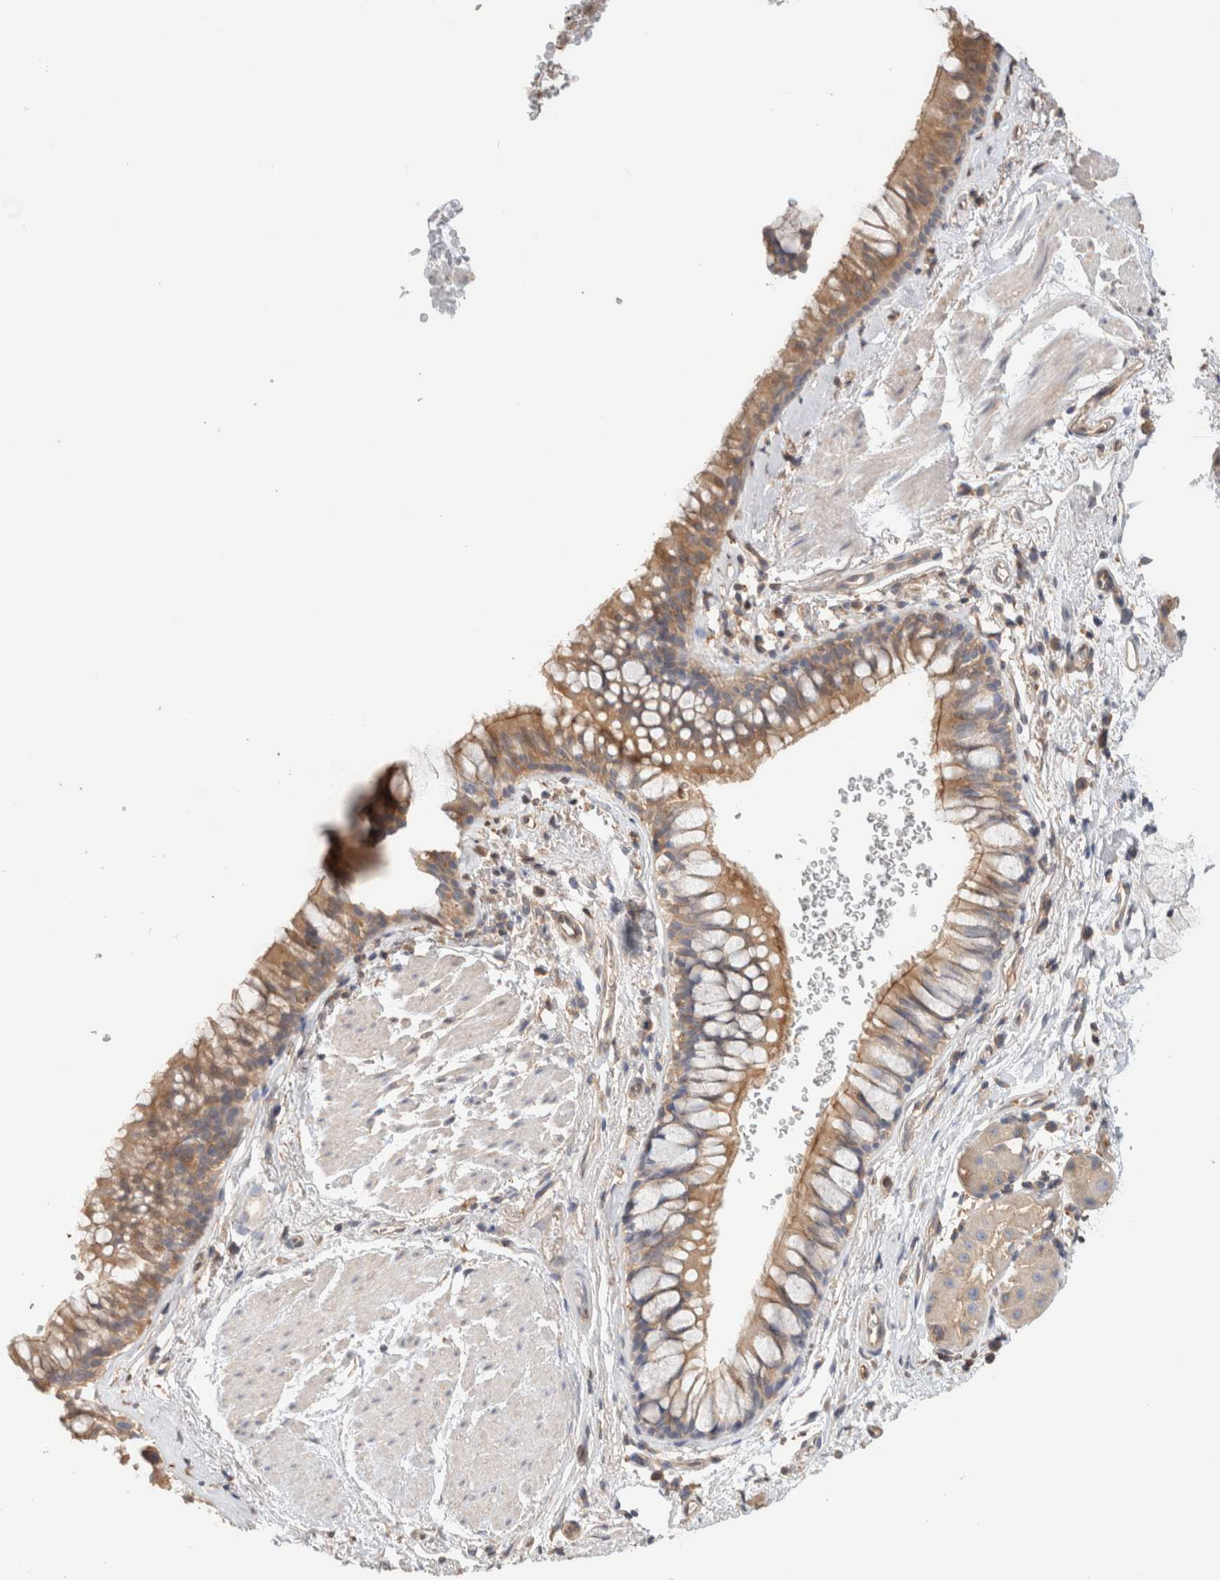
{"staining": {"intensity": "moderate", "quantity": ">75%", "location": "cytoplasmic/membranous"}, "tissue": "bronchus", "cell_type": "Respiratory epithelial cells", "image_type": "normal", "snomed": [{"axis": "morphology", "description": "Normal tissue, NOS"}, {"axis": "topography", "description": "Cartilage tissue"}, {"axis": "topography", "description": "Bronchus"}], "caption": "A high-resolution image shows immunohistochemistry (IHC) staining of normal bronchus, which shows moderate cytoplasmic/membranous expression in about >75% of respiratory epithelial cells. Immunohistochemistry (ihc) stains the protein in brown and the nuclei are stained blue.", "gene": "CFAP418", "patient": {"sex": "female", "age": 53}}